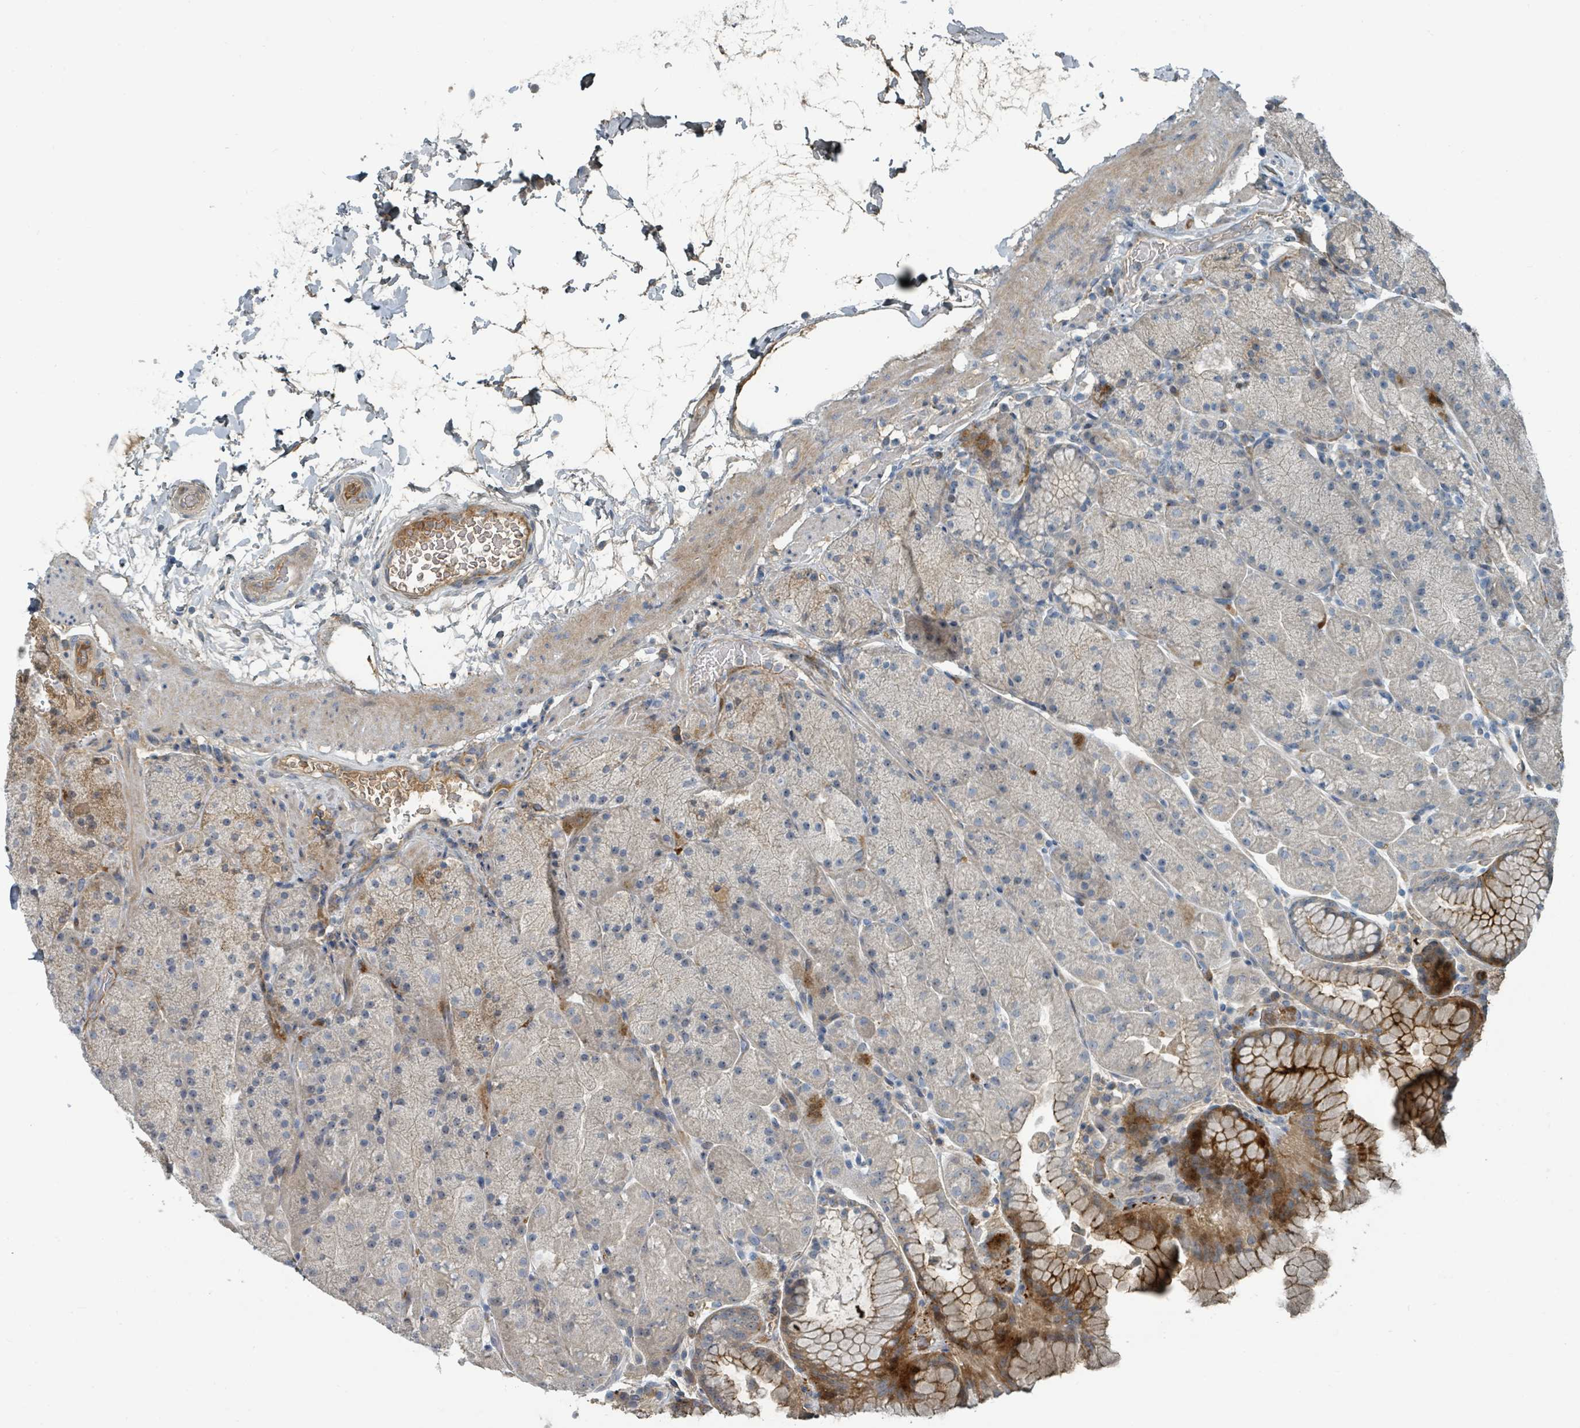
{"staining": {"intensity": "strong", "quantity": "<25%", "location": "cytoplasmic/membranous"}, "tissue": "stomach", "cell_type": "Glandular cells", "image_type": "normal", "snomed": [{"axis": "morphology", "description": "Normal tissue, NOS"}, {"axis": "topography", "description": "Stomach, upper"}, {"axis": "topography", "description": "Stomach, lower"}], "caption": "Immunohistochemistry staining of benign stomach, which exhibits medium levels of strong cytoplasmic/membranous expression in about <25% of glandular cells indicating strong cytoplasmic/membranous protein positivity. The staining was performed using DAB (3,3'-diaminobenzidine) (brown) for protein detection and nuclei were counterstained in hematoxylin (blue).", "gene": "SLC44A5", "patient": {"sex": "male", "age": 67}}